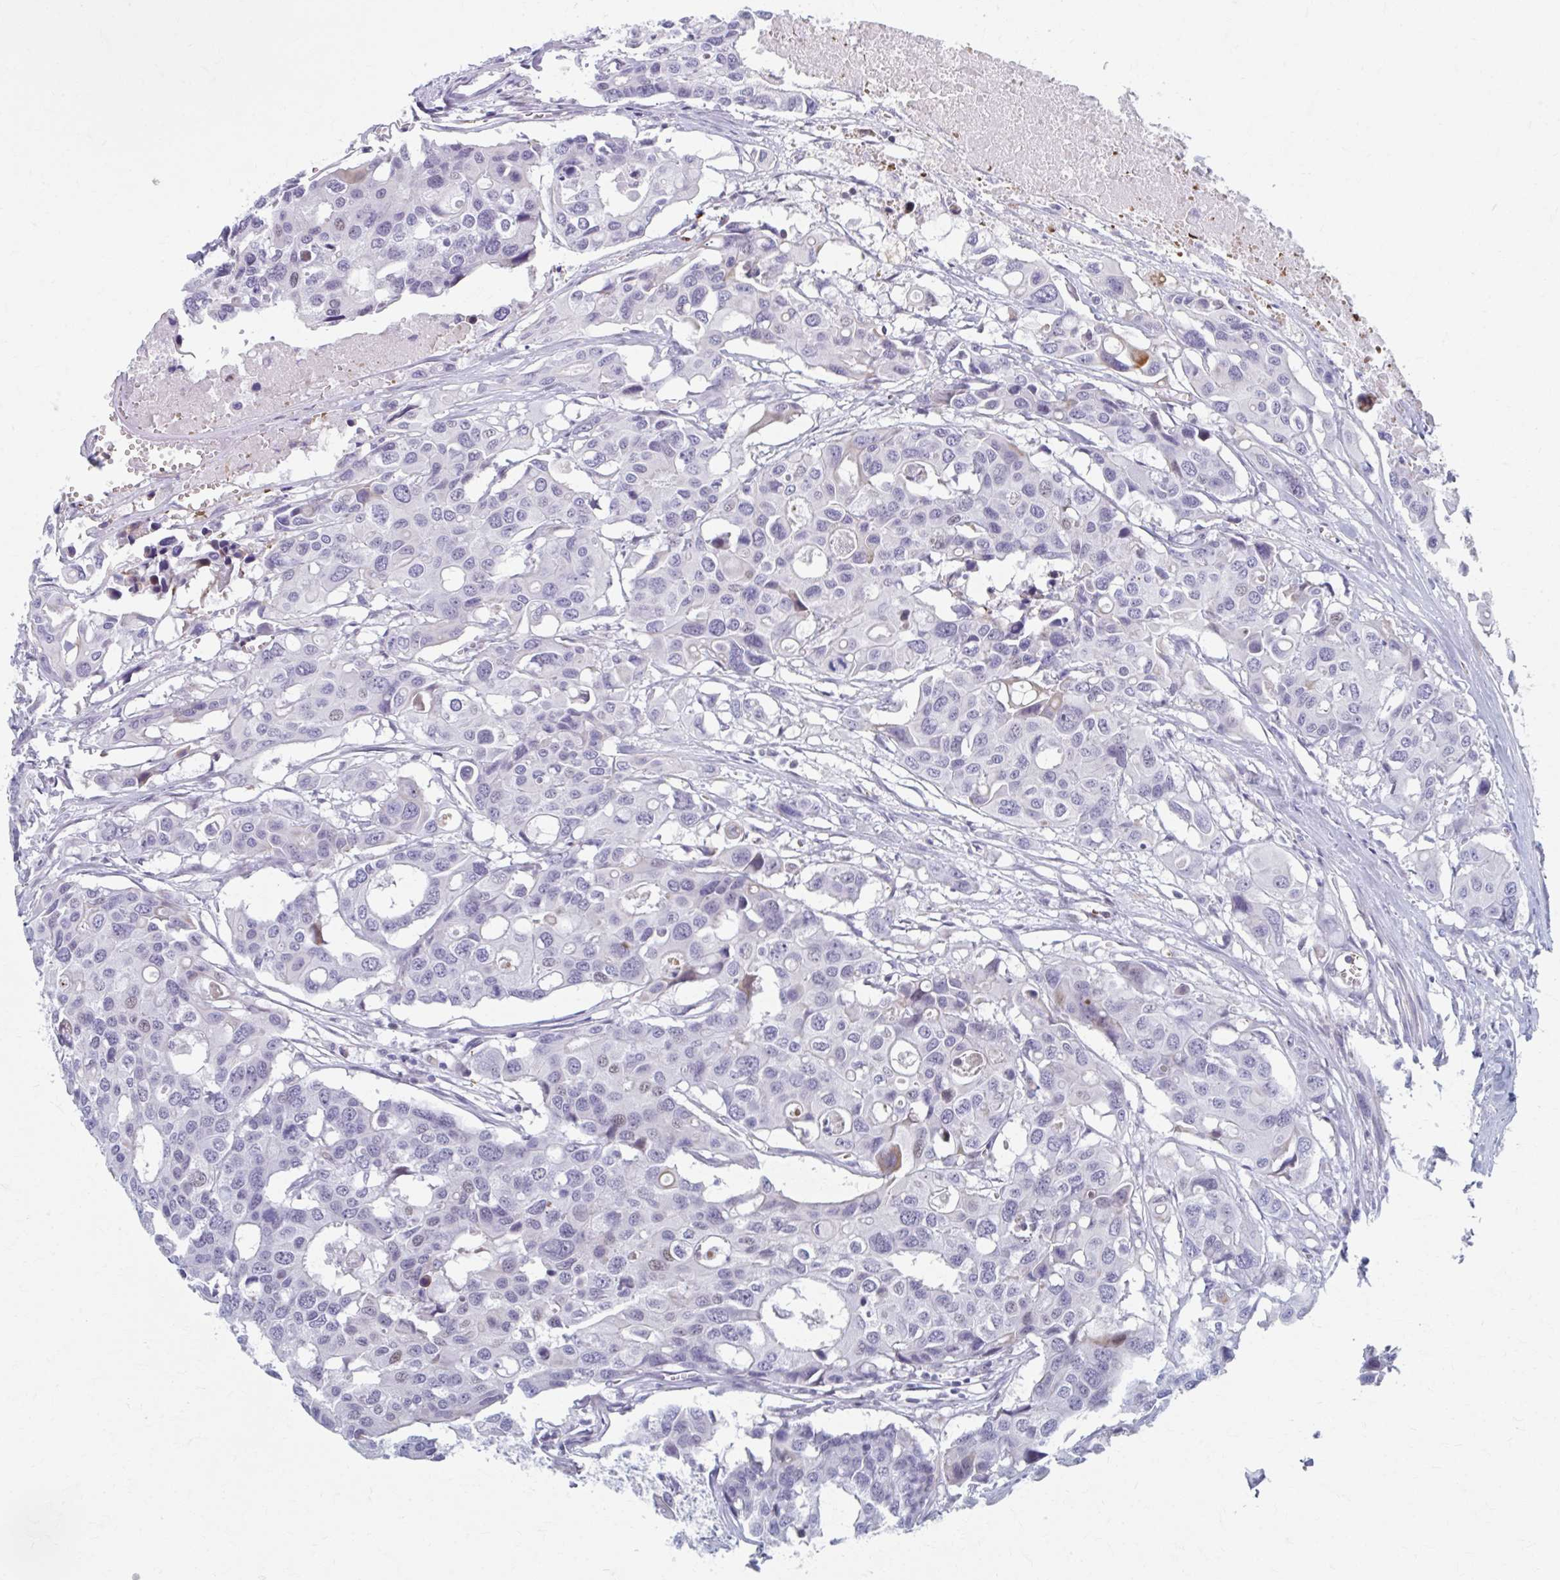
{"staining": {"intensity": "negative", "quantity": "none", "location": "none"}, "tissue": "colorectal cancer", "cell_type": "Tumor cells", "image_type": "cancer", "snomed": [{"axis": "morphology", "description": "Adenocarcinoma, NOS"}, {"axis": "topography", "description": "Colon"}], "caption": "IHC of human colorectal adenocarcinoma displays no positivity in tumor cells.", "gene": "ABHD16B", "patient": {"sex": "male", "age": 77}}